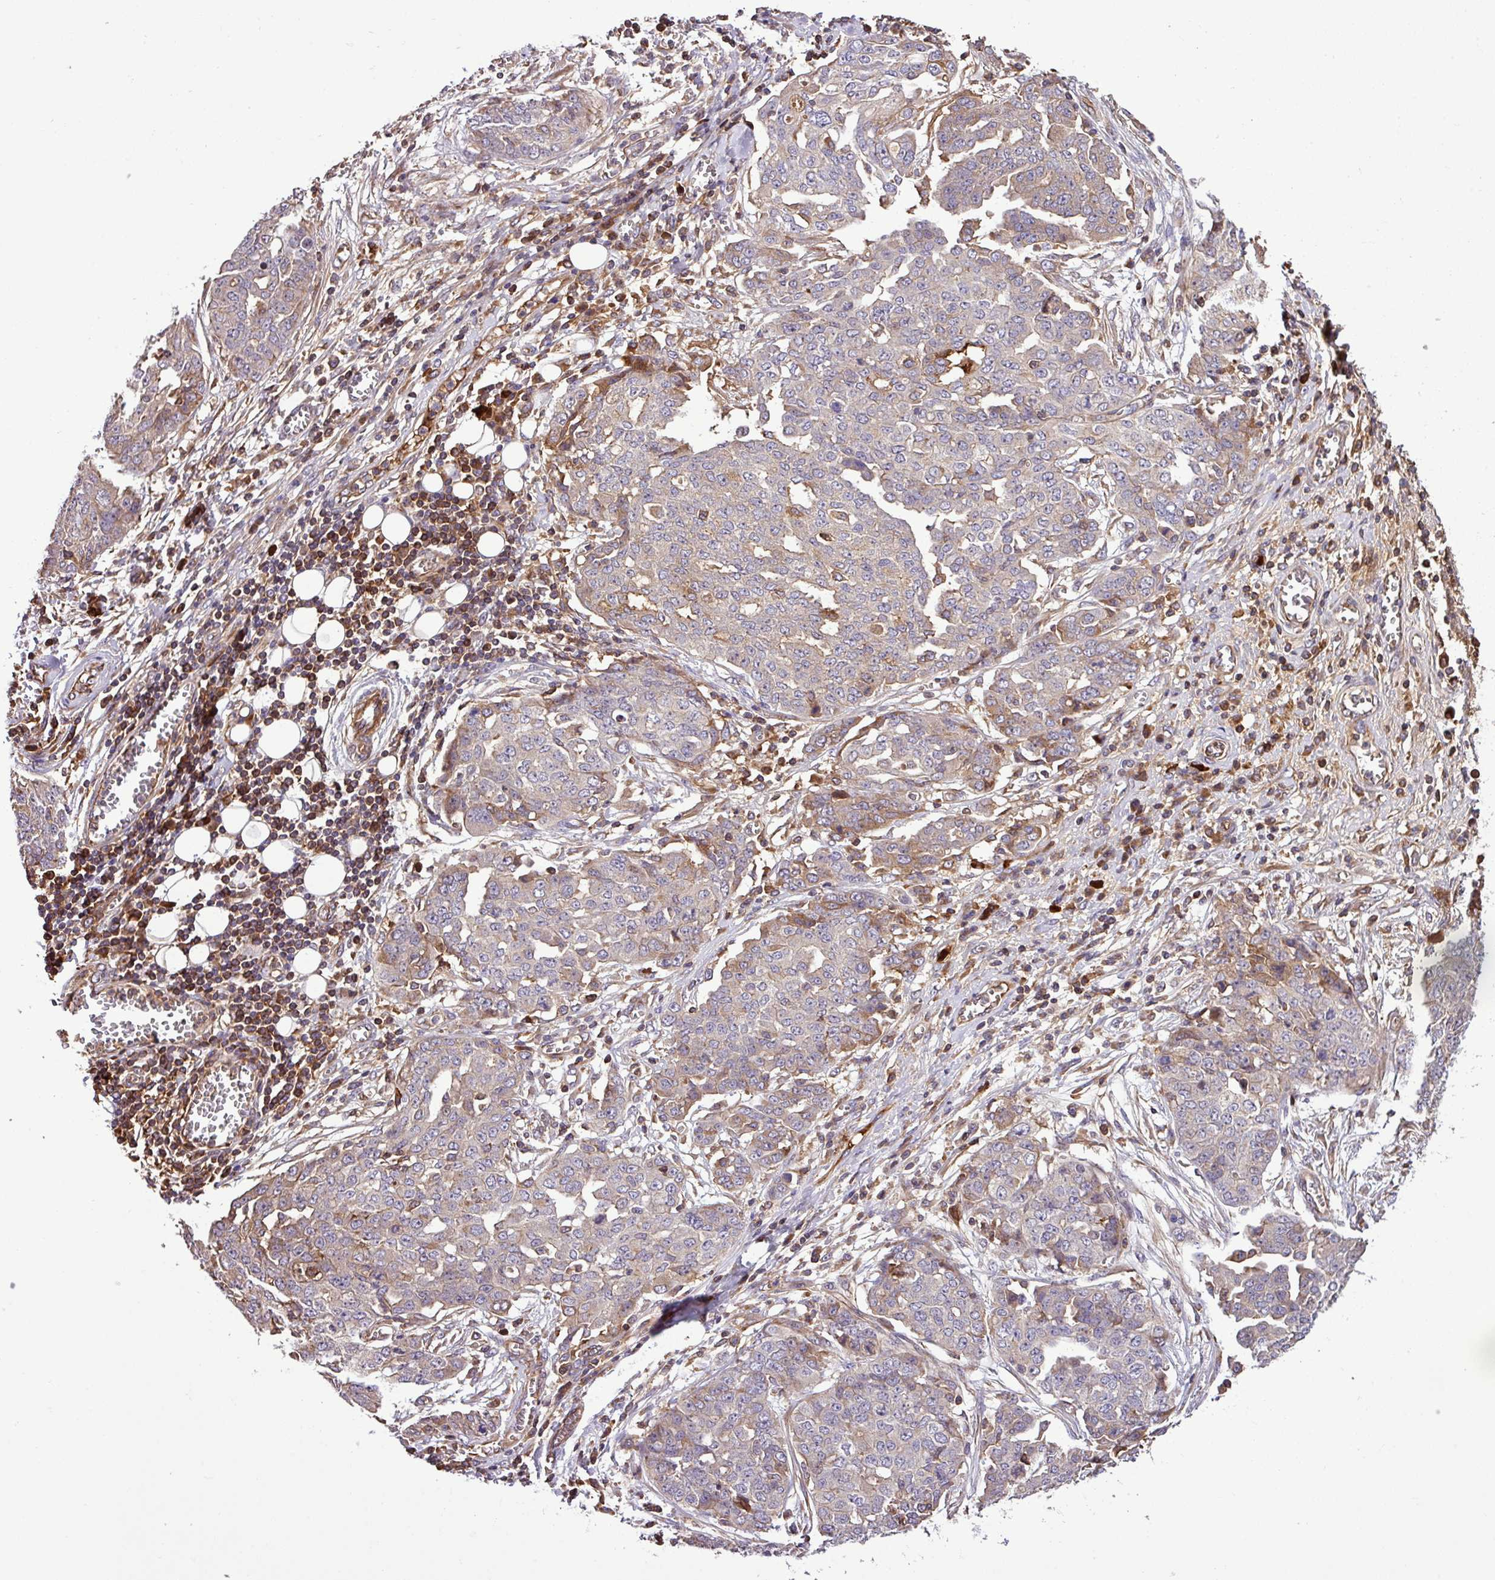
{"staining": {"intensity": "weak", "quantity": "<25%", "location": "cytoplasmic/membranous"}, "tissue": "ovarian cancer", "cell_type": "Tumor cells", "image_type": "cancer", "snomed": [{"axis": "morphology", "description": "Cystadenocarcinoma, serous, NOS"}, {"axis": "topography", "description": "Soft tissue"}, {"axis": "topography", "description": "Ovary"}], "caption": "This is a histopathology image of IHC staining of ovarian serous cystadenocarcinoma, which shows no staining in tumor cells. Brightfield microscopy of immunohistochemistry stained with DAB (brown) and hematoxylin (blue), captured at high magnification.", "gene": "ZNF266", "patient": {"sex": "female", "age": 57}}